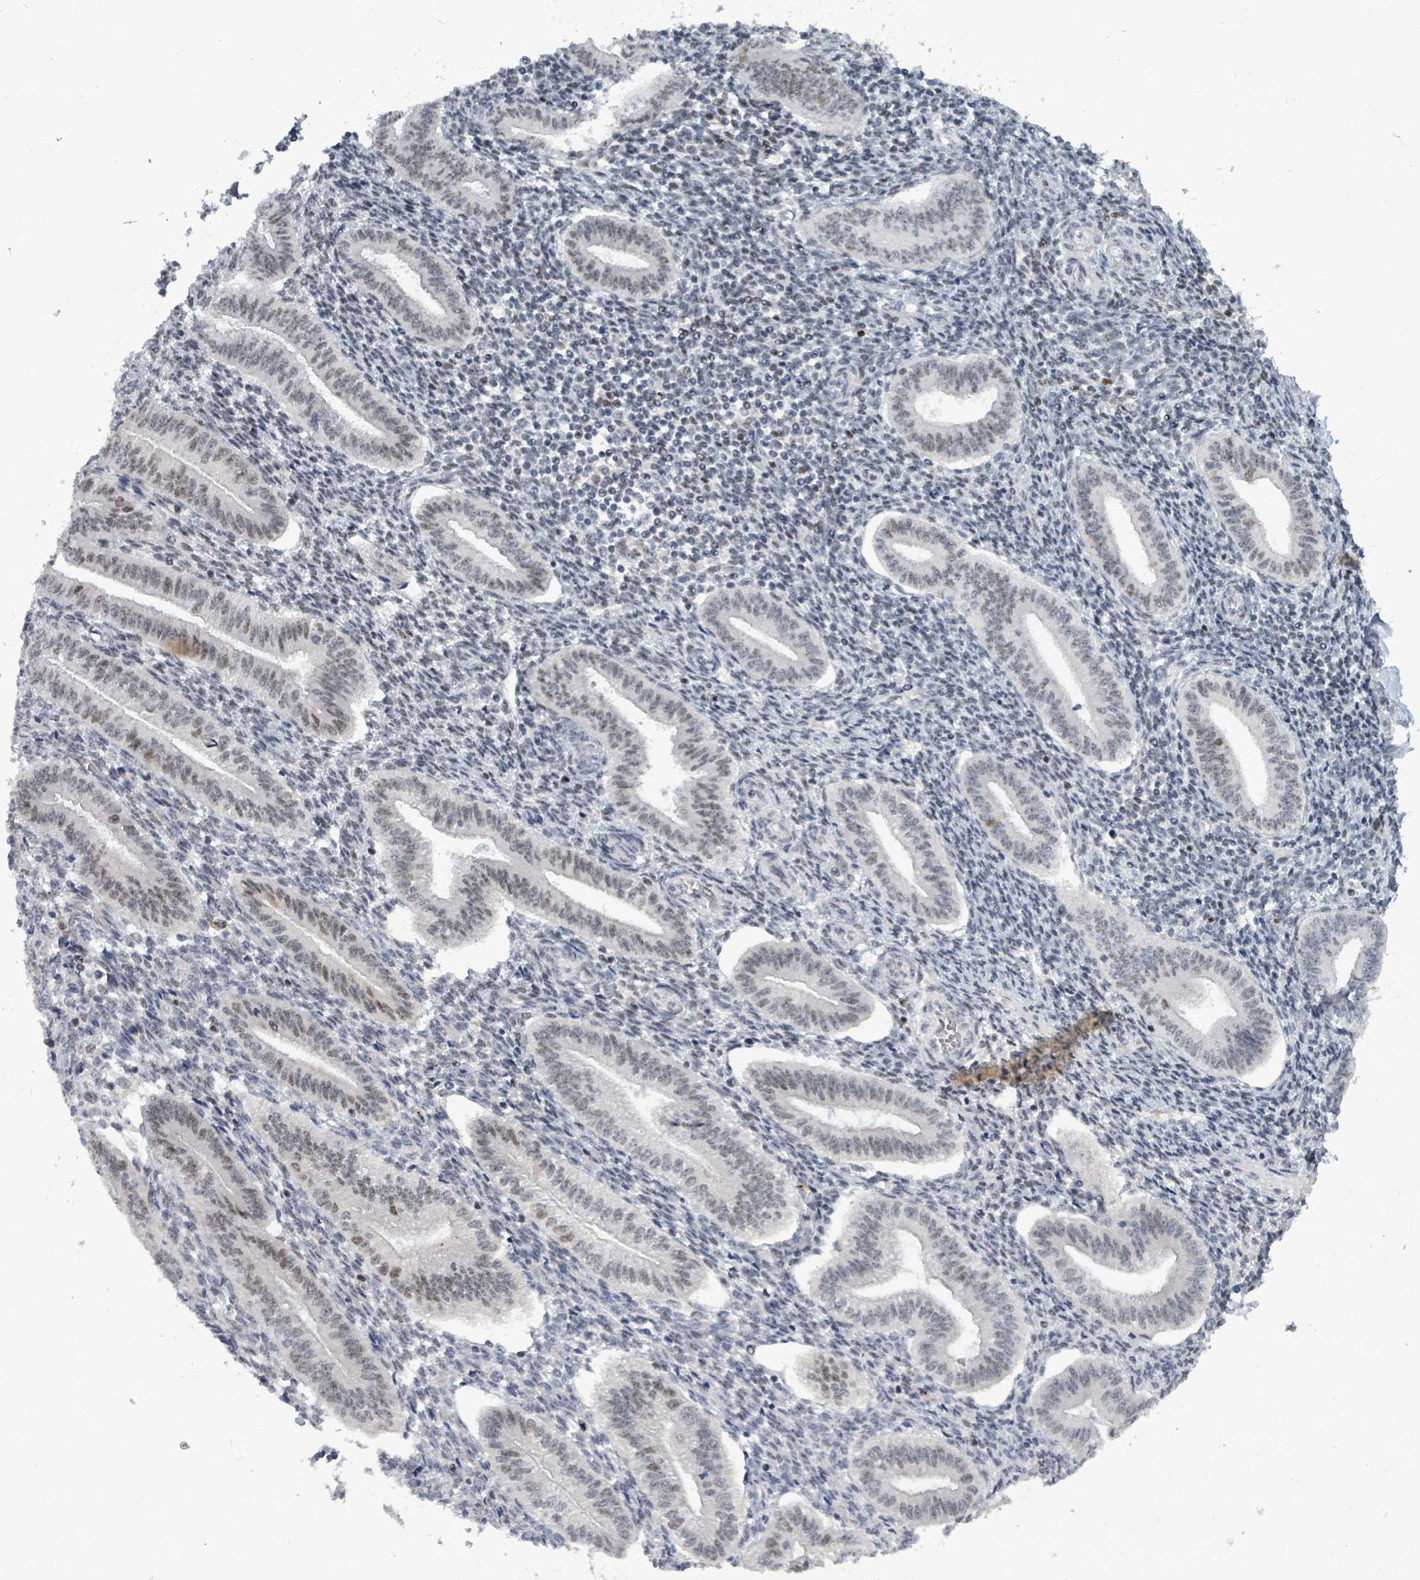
{"staining": {"intensity": "weak", "quantity": "<25%", "location": "nuclear"}, "tissue": "endometrium", "cell_type": "Cells in endometrial stroma", "image_type": "normal", "snomed": [{"axis": "morphology", "description": "Normal tissue, NOS"}, {"axis": "topography", "description": "Endometrium"}], "caption": "Immunohistochemistry photomicrograph of benign endometrium stained for a protein (brown), which exhibits no staining in cells in endometrial stroma.", "gene": "UCK1", "patient": {"sex": "female", "age": 34}}